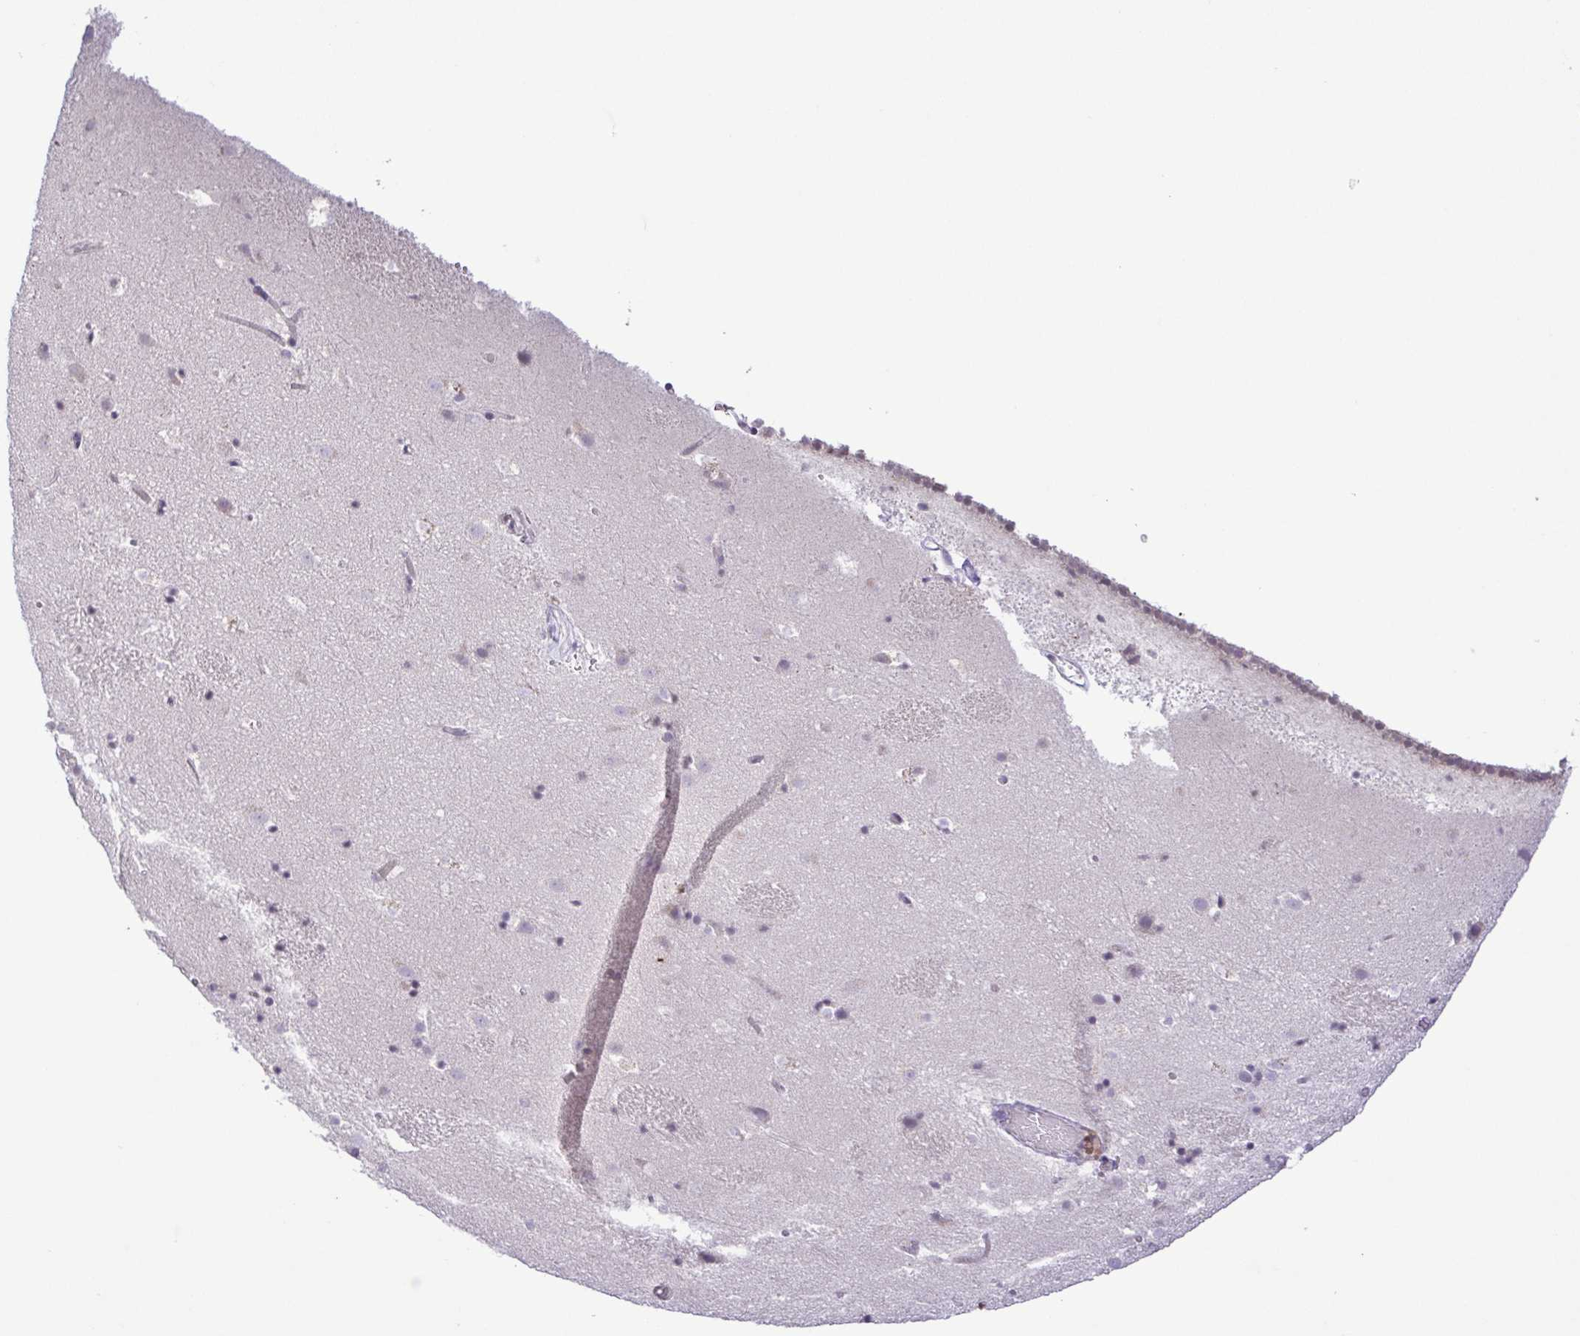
{"staining": {"intensity": "negative", "quantity": "none", "location": "none"}, "tissue": "caudate", "cell_type": "Glial cells", "image_type": "normal", "snomed": [{"axis": "morphology", "description": "Normal tissue, NOS"}, {"axis": "topography", "description": "Lateral ventricle wall"}], "caption": "This is an IHC histopathology image of benign caudate. There is no expression in glial cells.", "gene": "IL1RN", "patient": {"sex": "male", "age": 37}}